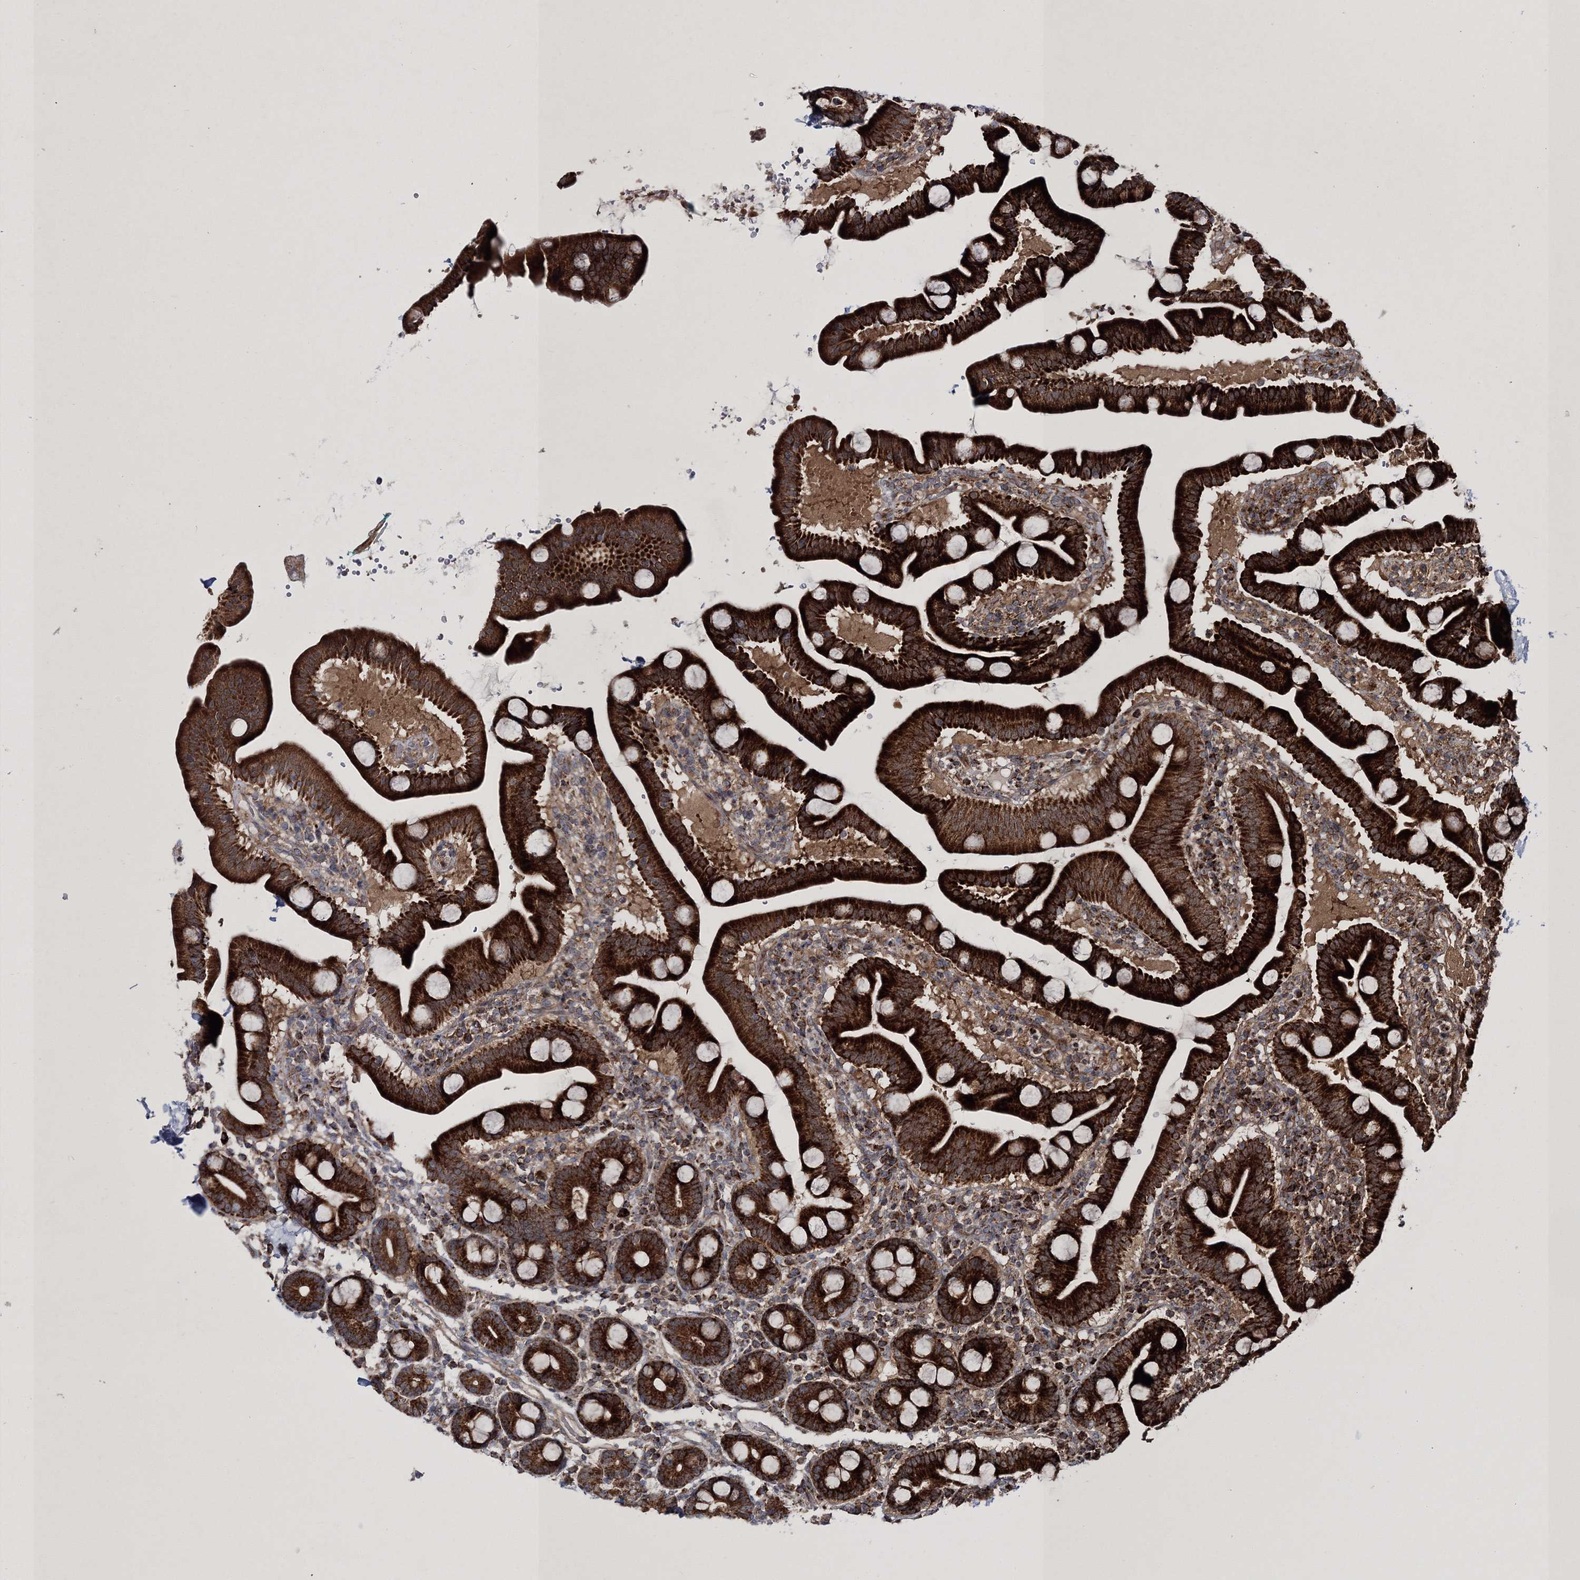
{"staining": {"intensity": "strong", "quantity": ">75%", "location": "cytoplasmic/membranous"}, "tissue": "duodenum", "cell_type": "Glandular cells", "image_type": "normal", "snomed": [{"axis": "morphology", "description": "Normal tissue, NOS"}, {"axis": "topography", "description": "Duodenum"}], "caption": "The image displays a brown stain indicating the presence of a protein in the cytoplasmic/membranous of glandular cells in duodenum.", "gene": "SCRN3", "patient": {"sex": "male", "age": 54}}